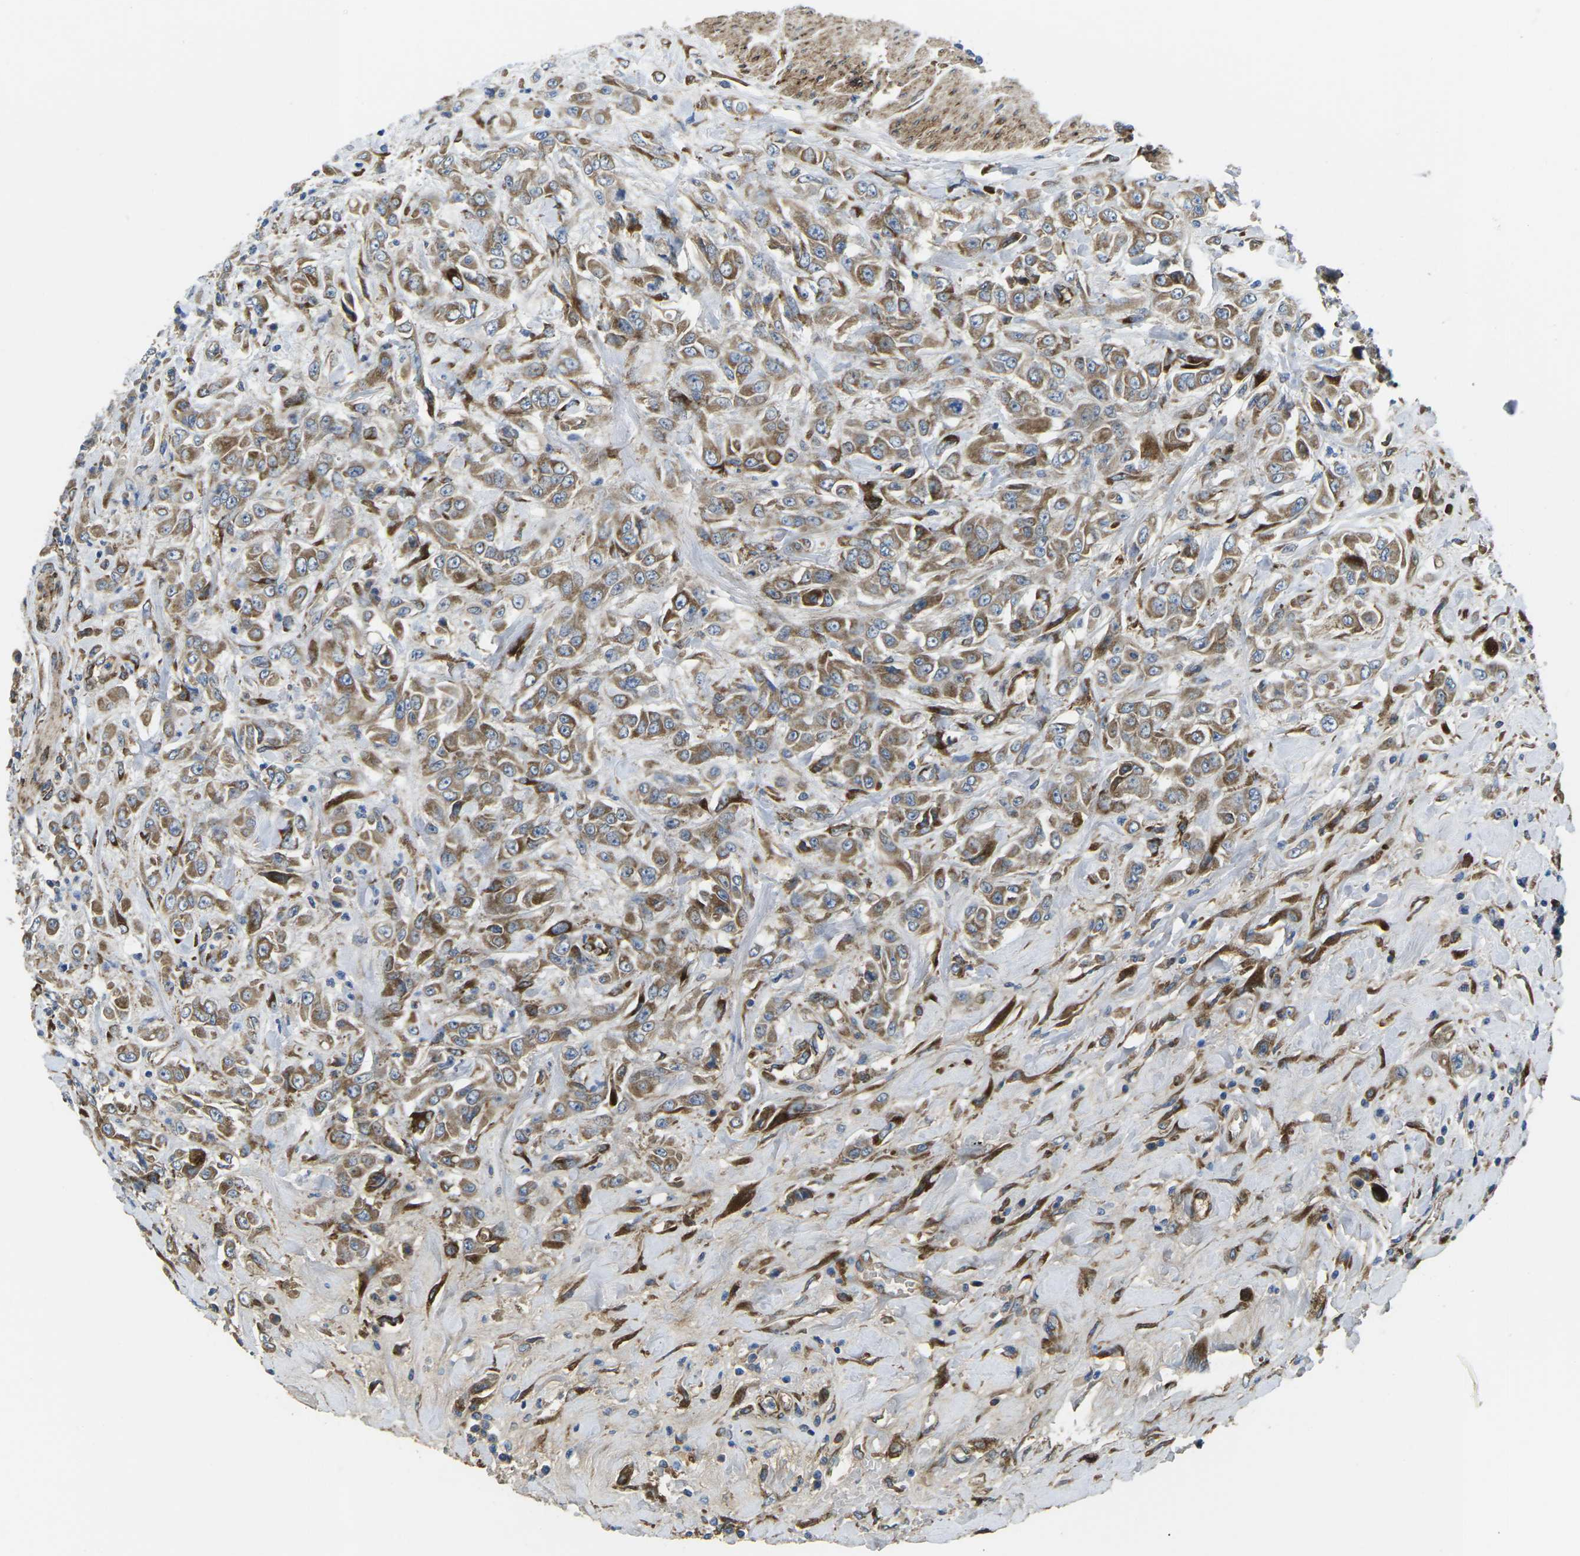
{"staining": {"intensity": "moderate", "quantity": ">75%", "location": "cytoplasmic/membranous"}, "tissue": "urothelial cancer", "cell_type": "Tumor cells", "image_type": "cancer", "snomed": [{"axis": "morphology", "description": "Urothelial carcinoma, High grade"}, {"axis": "topography", "description": "Urinary bladder"}], "caption": "A medium amount of moderate cytoplasmic/membranous staining is seen in approximately >75% of tumor cells in urothelial cancer tissue.", "gene": "PDZD8", "patient": {"sex": "male", "age": 46}}